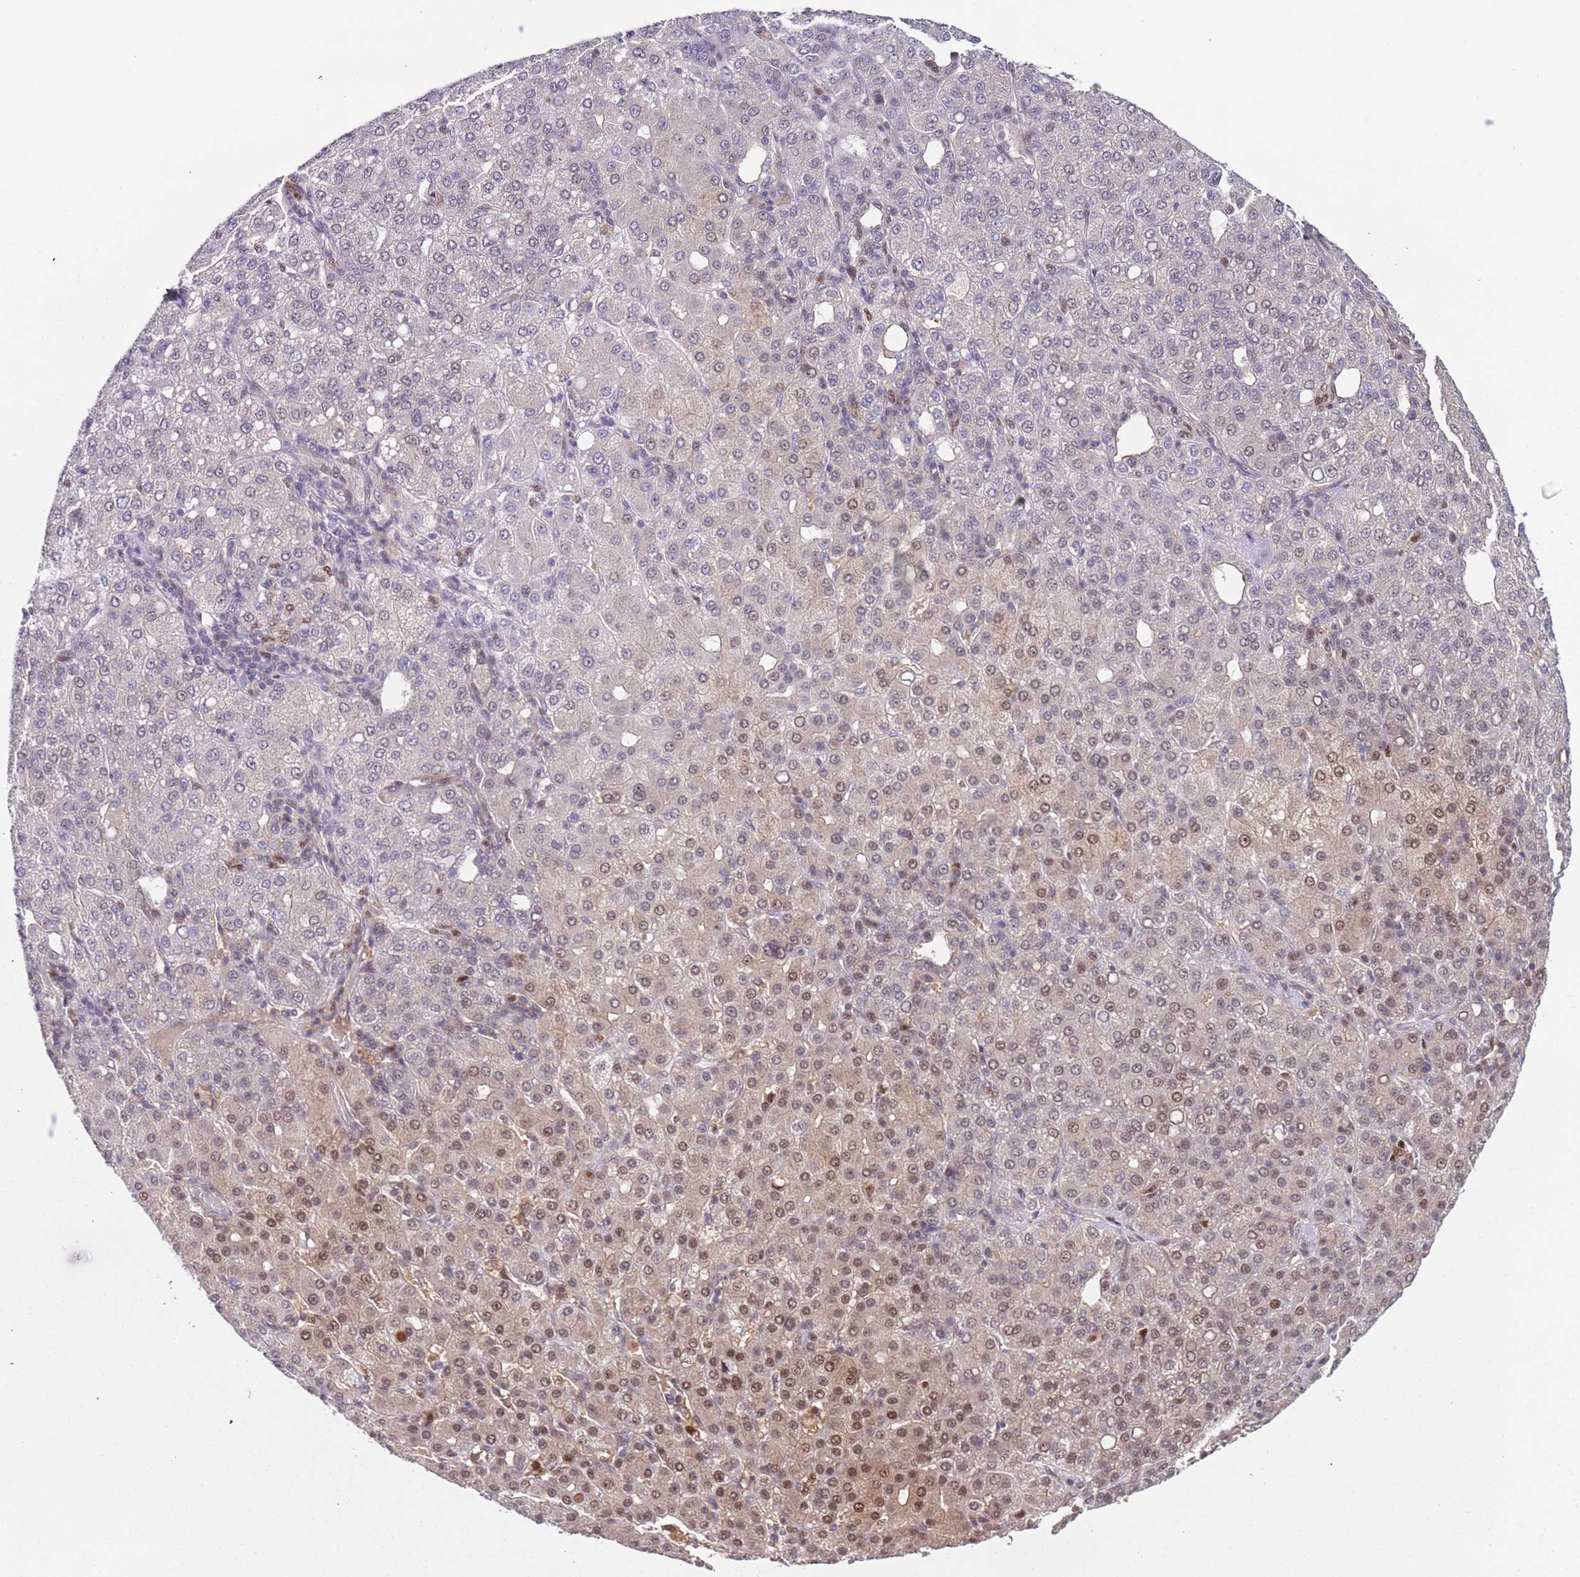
{"staining": {"intensity": "moderate", "quantity": "<25%", "location": "nuclear"}, "tissue": "liver cancer", "cell_type": "Tumor cells", "image_type": "cancer", "snomed": [{"axis": "morphology", "description": "Carcinoma, Hepatocellular, NOS"}, {"axis": "topography", "description": "Liver"}], "caption": "A photomicrograph showing moderate nuclear positivity in approximately <25% of tumor cells in hepatocellular carcinoma (liver), as visualized by brown immunohistochemical staining.", "gene": "RMND5B", "patient": {"sex": "male", "age": 65}}